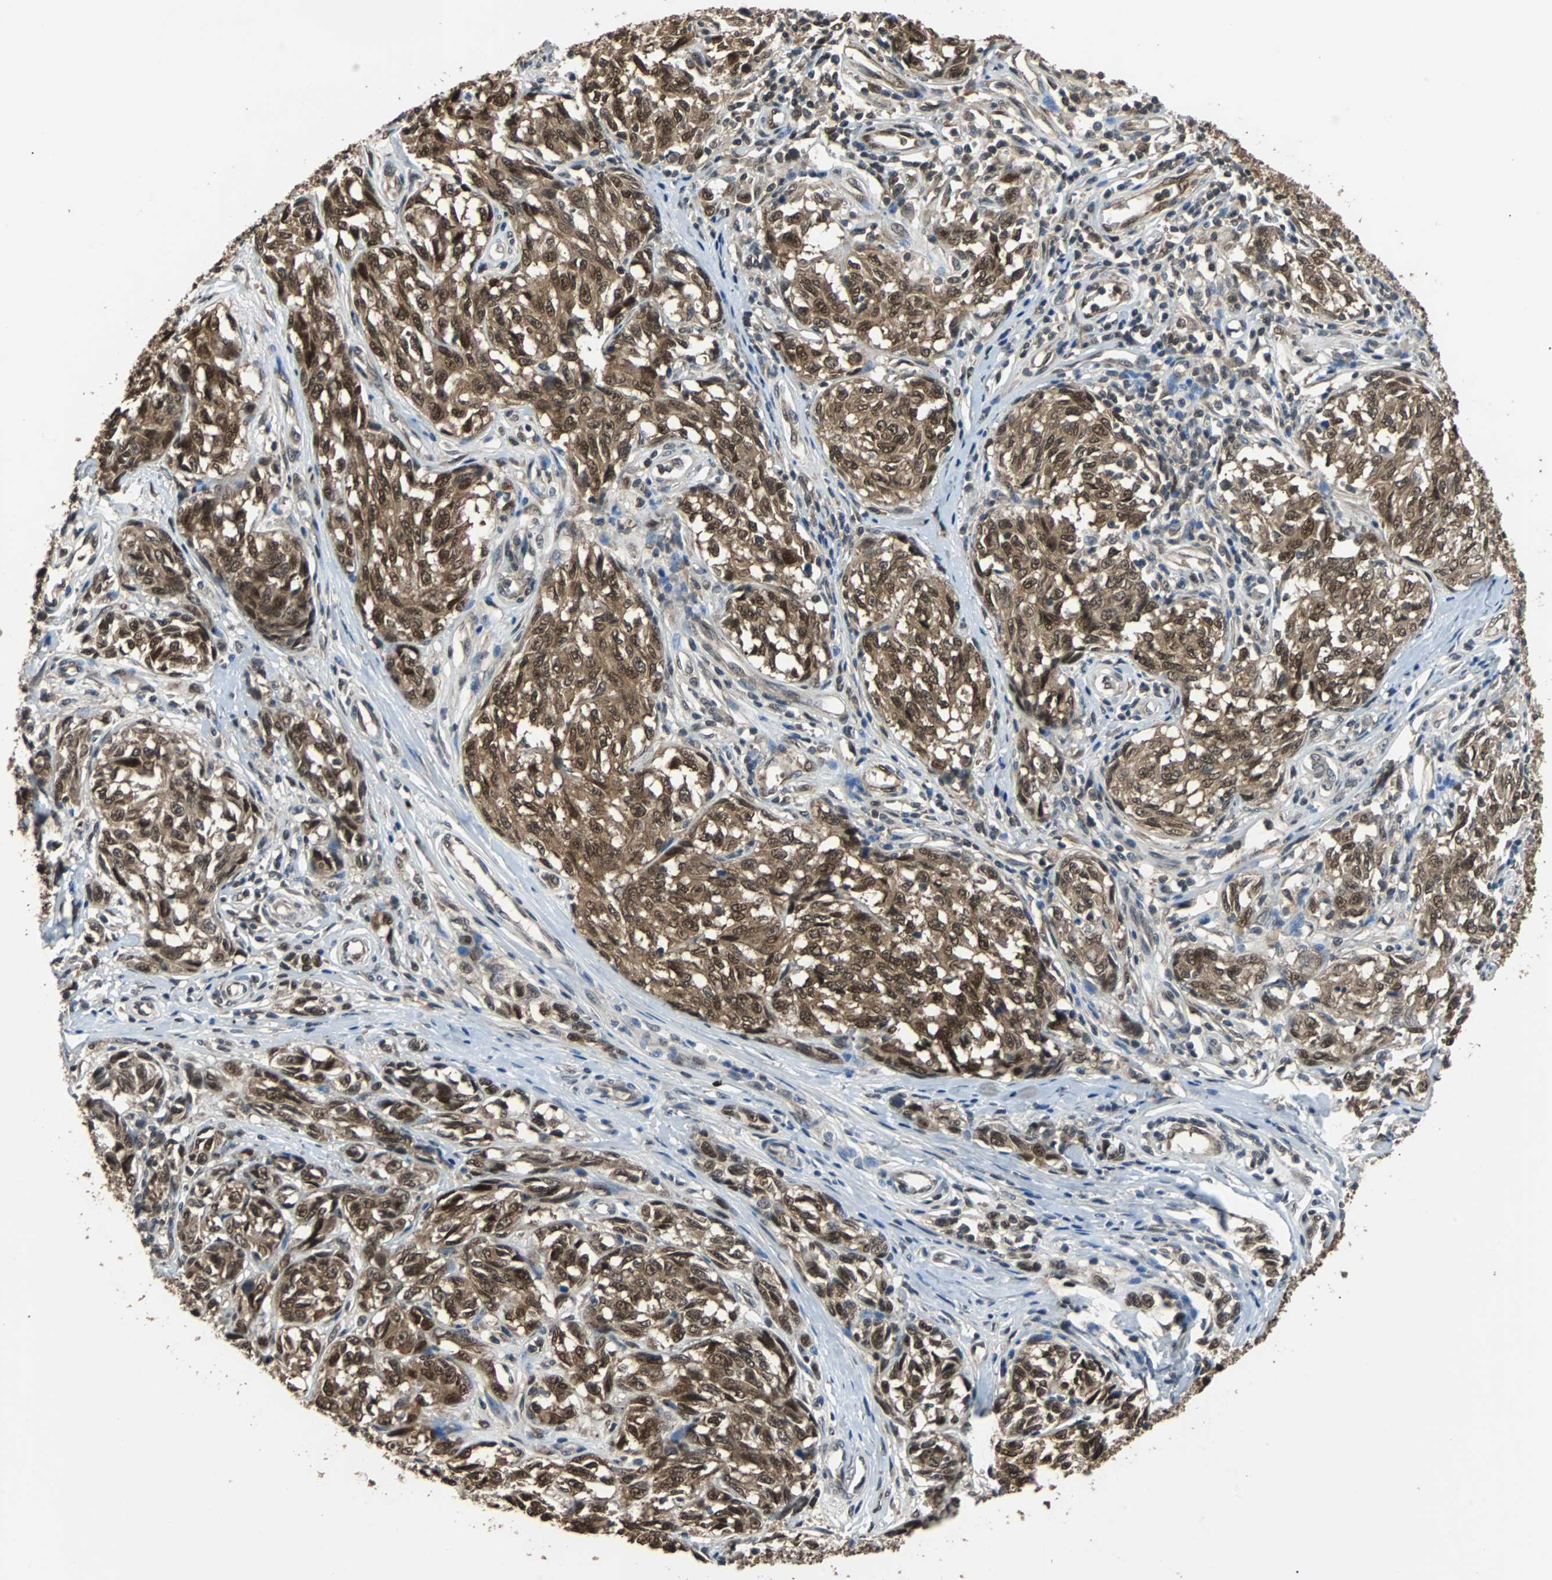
{"staining": {"intensity": "strong", "quantity": ">75%", "location": "cytoplasmic/membranous,nuclear"}, "tissue": "melanoma", "cell_type": "Tumor cells", "image_type": "cancer", "snomed": [{"axis": "morphology", "description": "Malignant melanoma, NOS"}, {"axis": "topography", "description": "Skin"}], "caption": "Human malignant melanoma stained with a brown dye reveals strong cytoplasmic/membranous and nuclear positive expression in about >75% of tumor cells.", "gene": "PRDX6", "patient": {"sex": "female", "age": 64}}